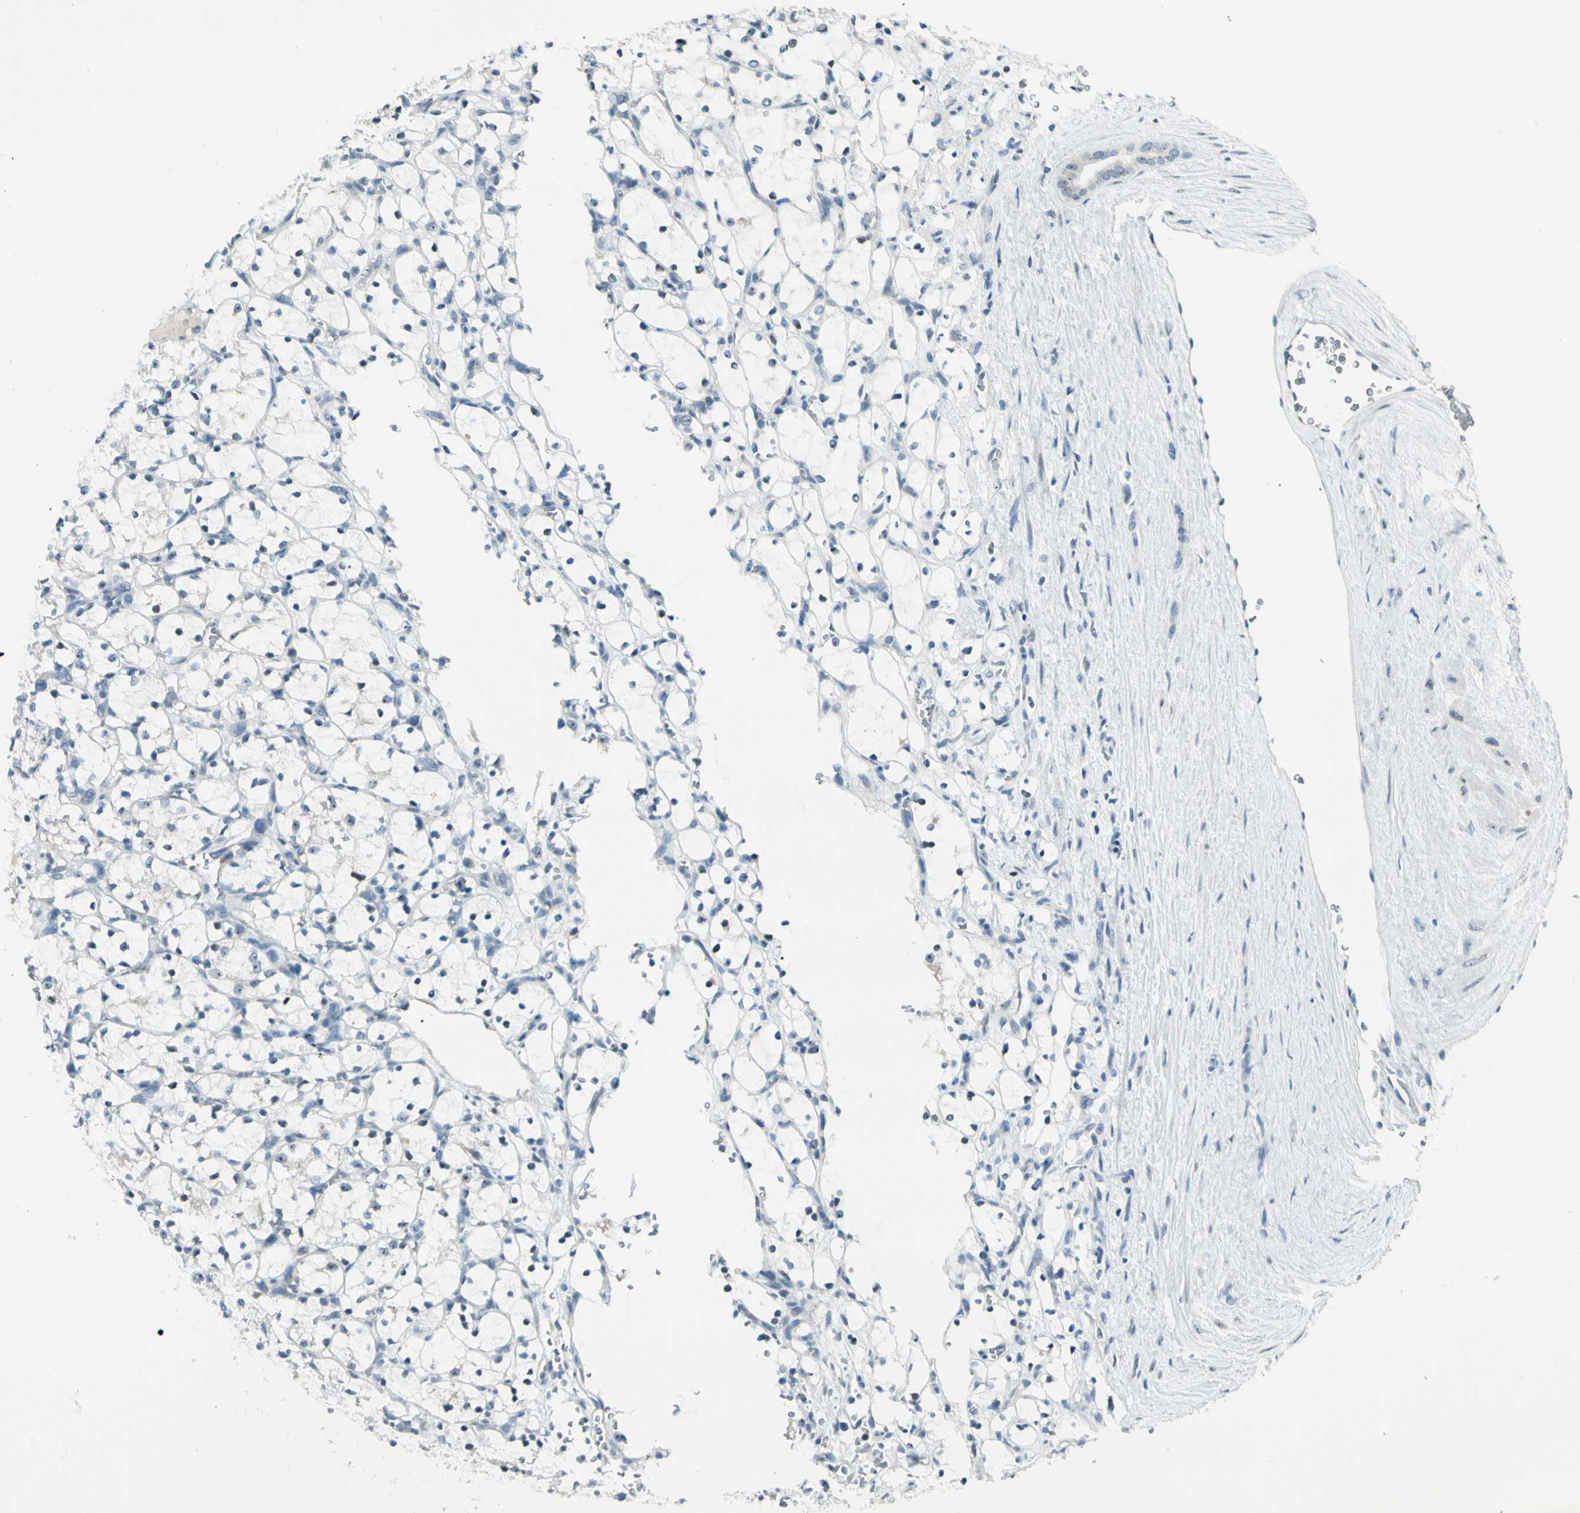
{"staining": {"intensity": "negative", "quantity": "none", "location": "none"}, "tissue": "renal cancer", "cell_type": "Tumor cells", "image_type": "cancer", "snomed": [{"axis": "morphology", "description": "Adenocarcinoma, NOS"}, {"axis": "topography", "description": "Kidney"}], "caption": "Human renal adenocarcinoma stained for a protein using immunohistochemistry displays no expression in tumor cells.", "gene": "ZSCAN1", "patient": {"sex": "female", "age": 69}}